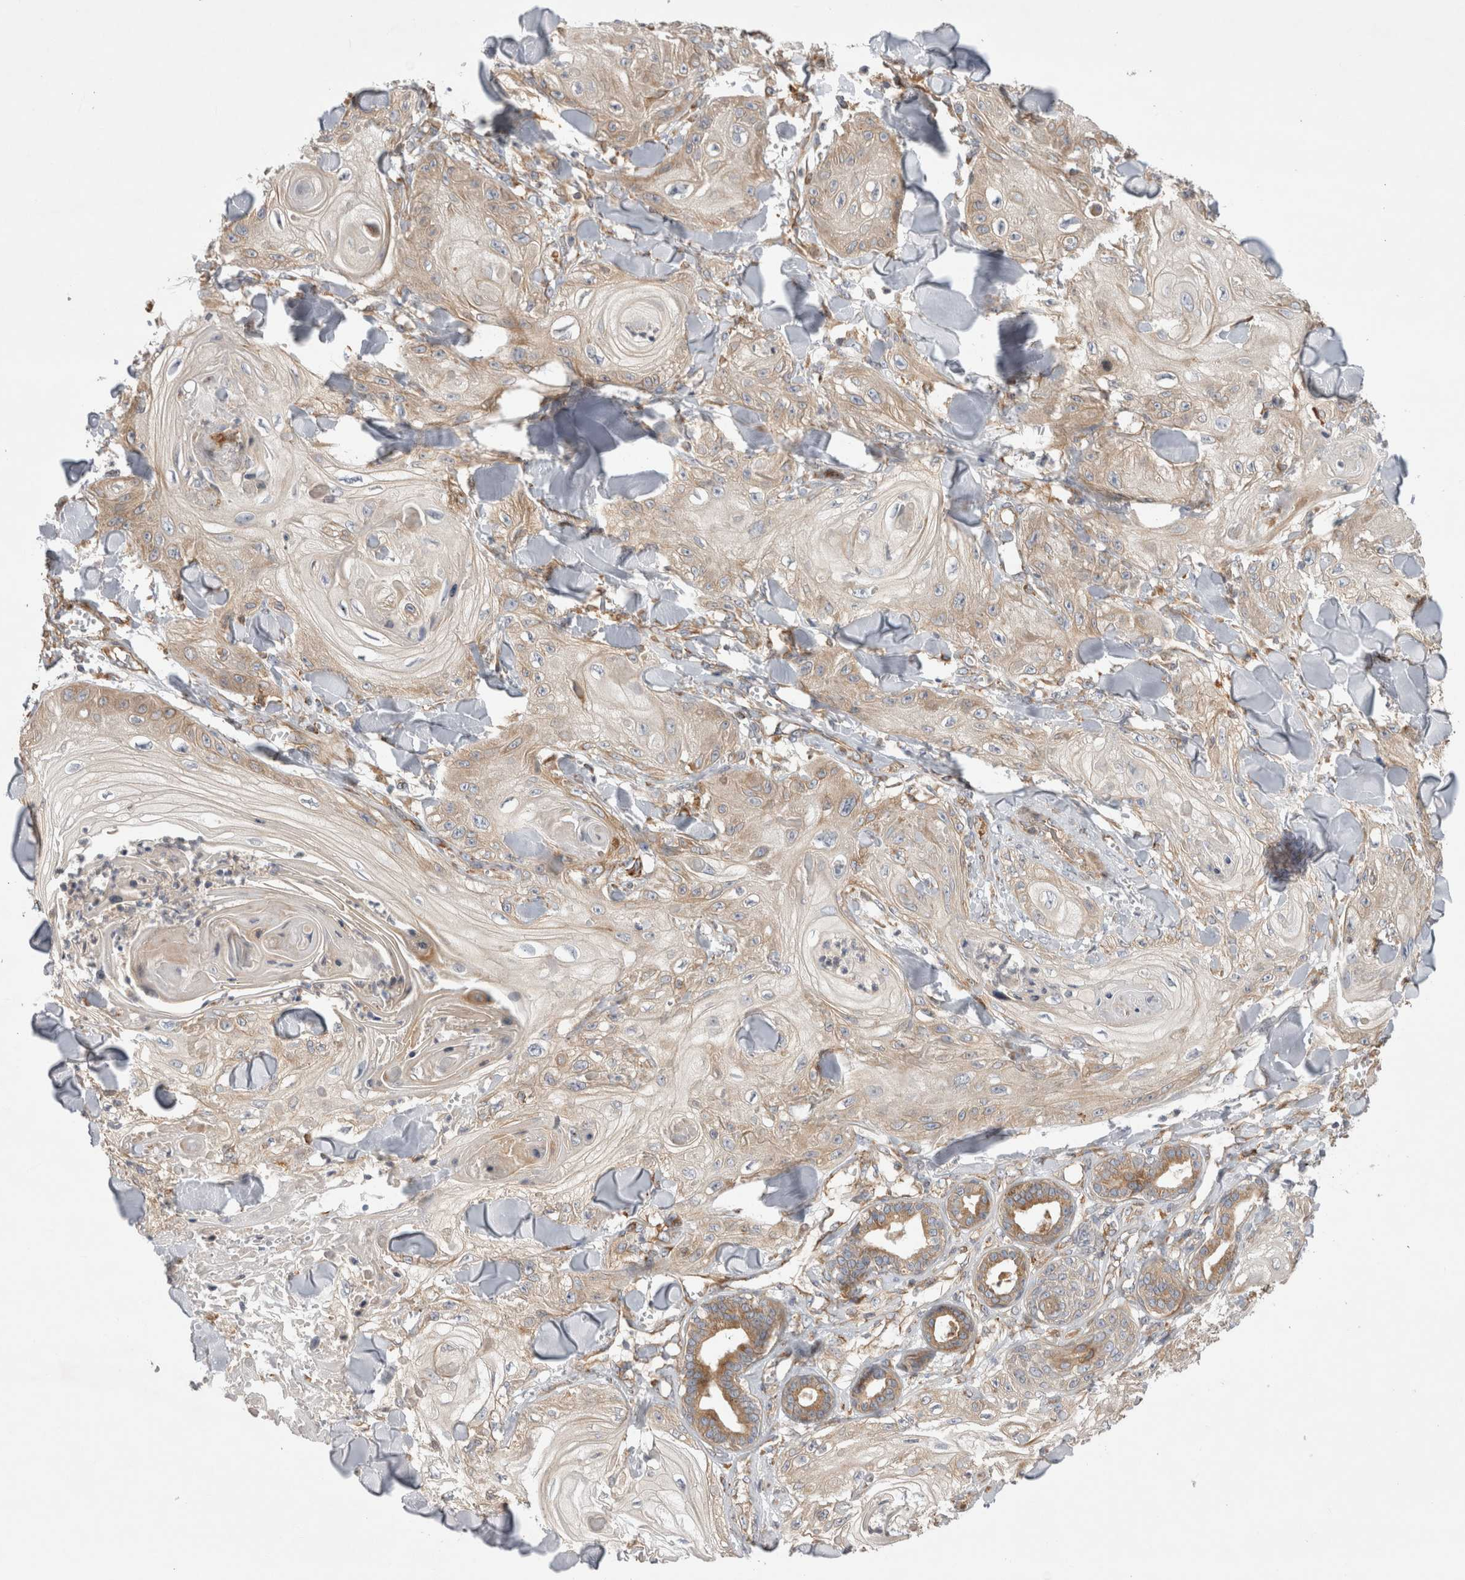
{"staining": {"intensity": "negative", "quantity": "none", "location": "none"}, "tissue": "skin cancer", "cell_type": "Tumor cells", "image_type": "cancer", "snomed": [{"axis": "morphology", "description": "Squamous cell carcinoma, NOS"}, {"axis": "topography", "description": "Skin"}], "caption": "This is a image of immunohistochemistry (IHC) staining of squamous cell carcinoma (skin), which shows no expression in tumor cells. (DAB IHC visualized using brightfield microscopy, high magnification).", "gene": "PDCD10", "patient": {"sex": "male", "age": 74}}